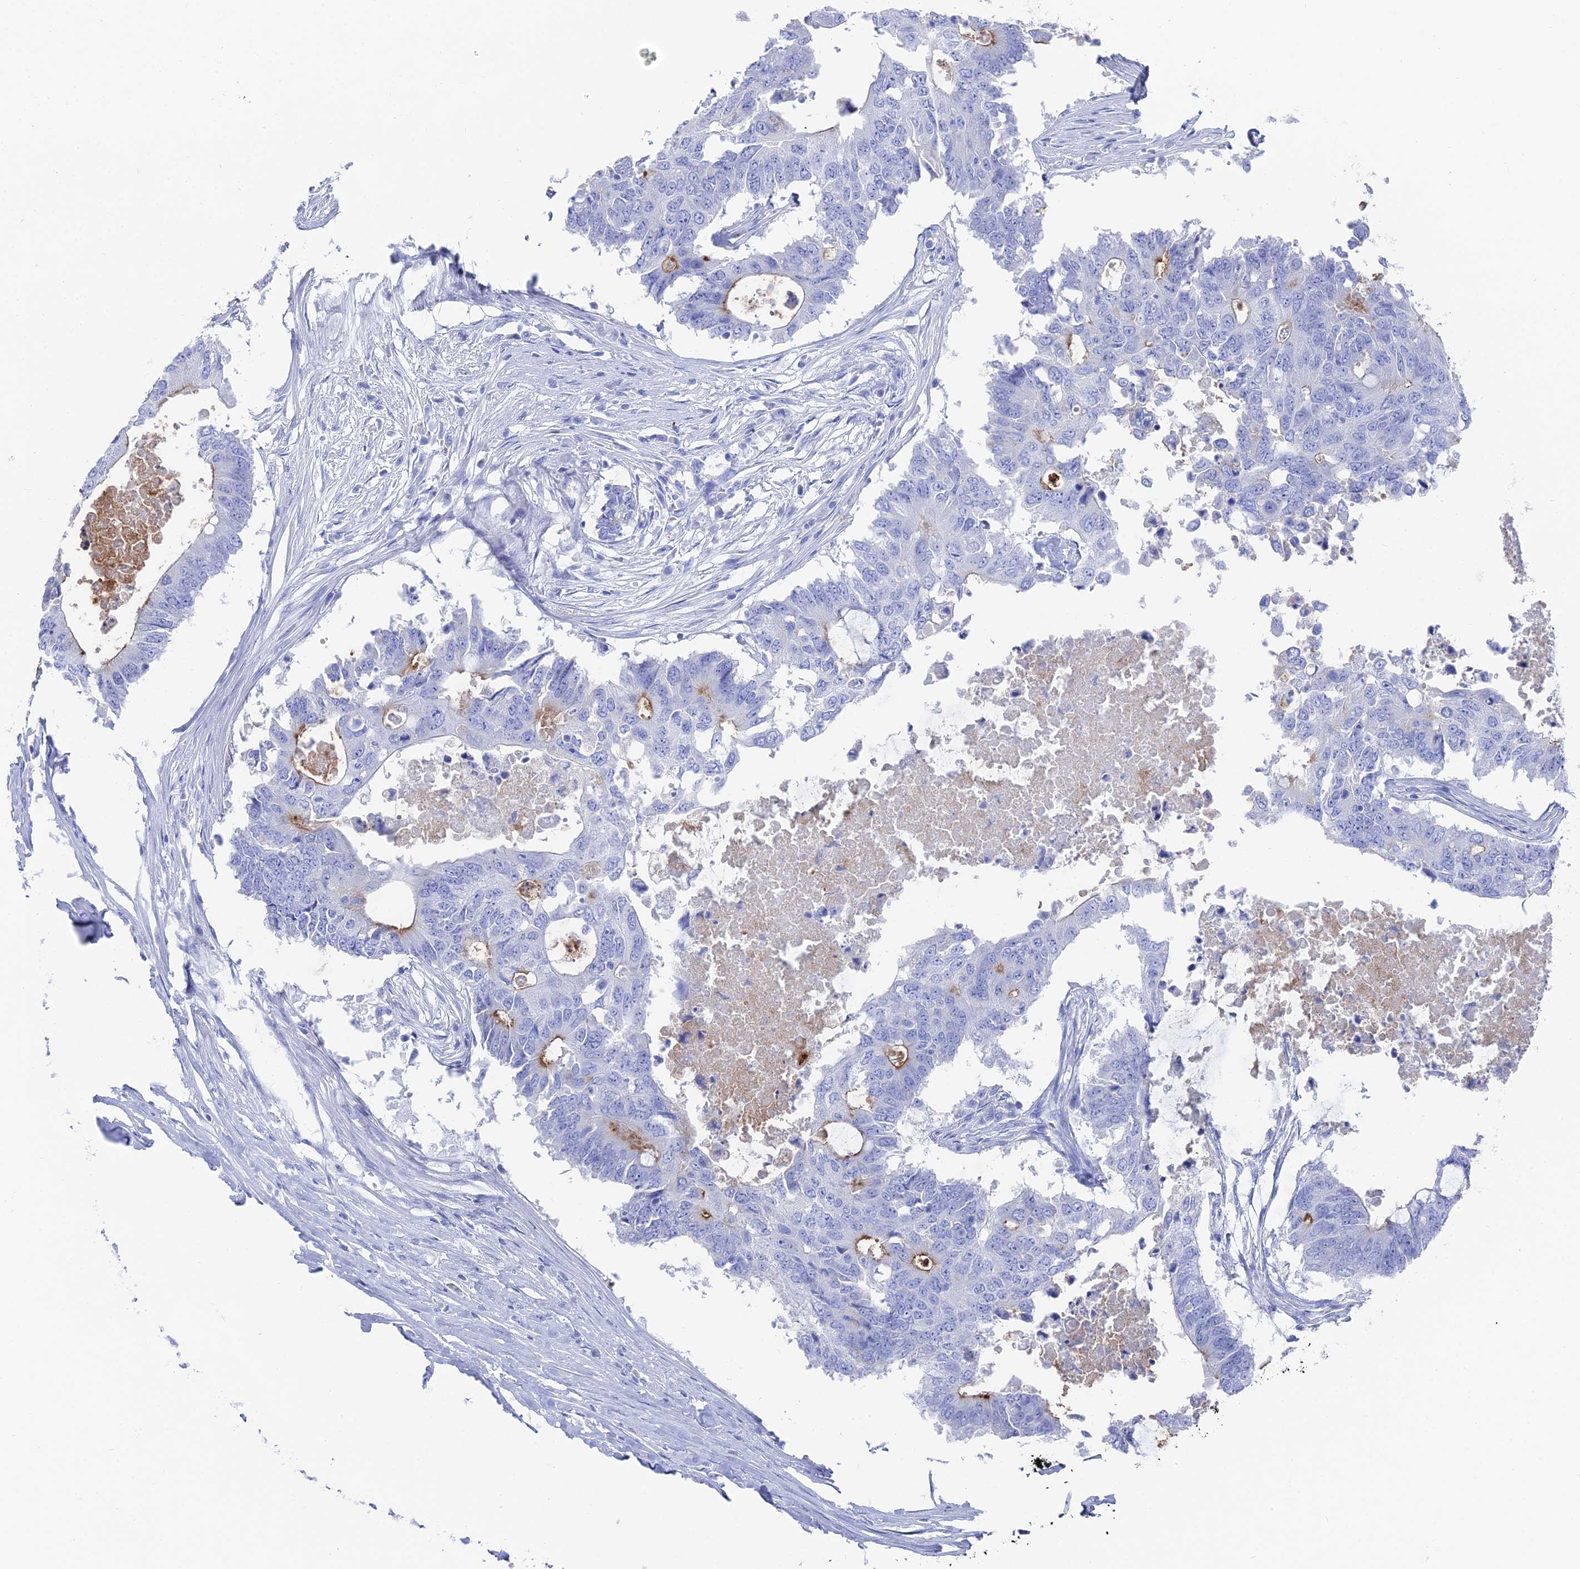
{"staining": {"intensity": "moderate", "quantity": "<25%", "location": "cytoplasmic/membranous"}, "tissue": "colorectal cancer", "cell_type": "Tumor cells", "image_type": "cancer", "snomed": [{"axis": "morphology", "description": "Adenocarcinoma, NOS"}, {"axis": "topography", "description": "Colon"}], "caption": "Moderate cytoplasmic/membranous protein positivity is seen in approximately <25% of tumor cells in adenocarcinoma (colorectal).", "gene": "ENPP3", "patient": {"sex": "male", "age": 71}}